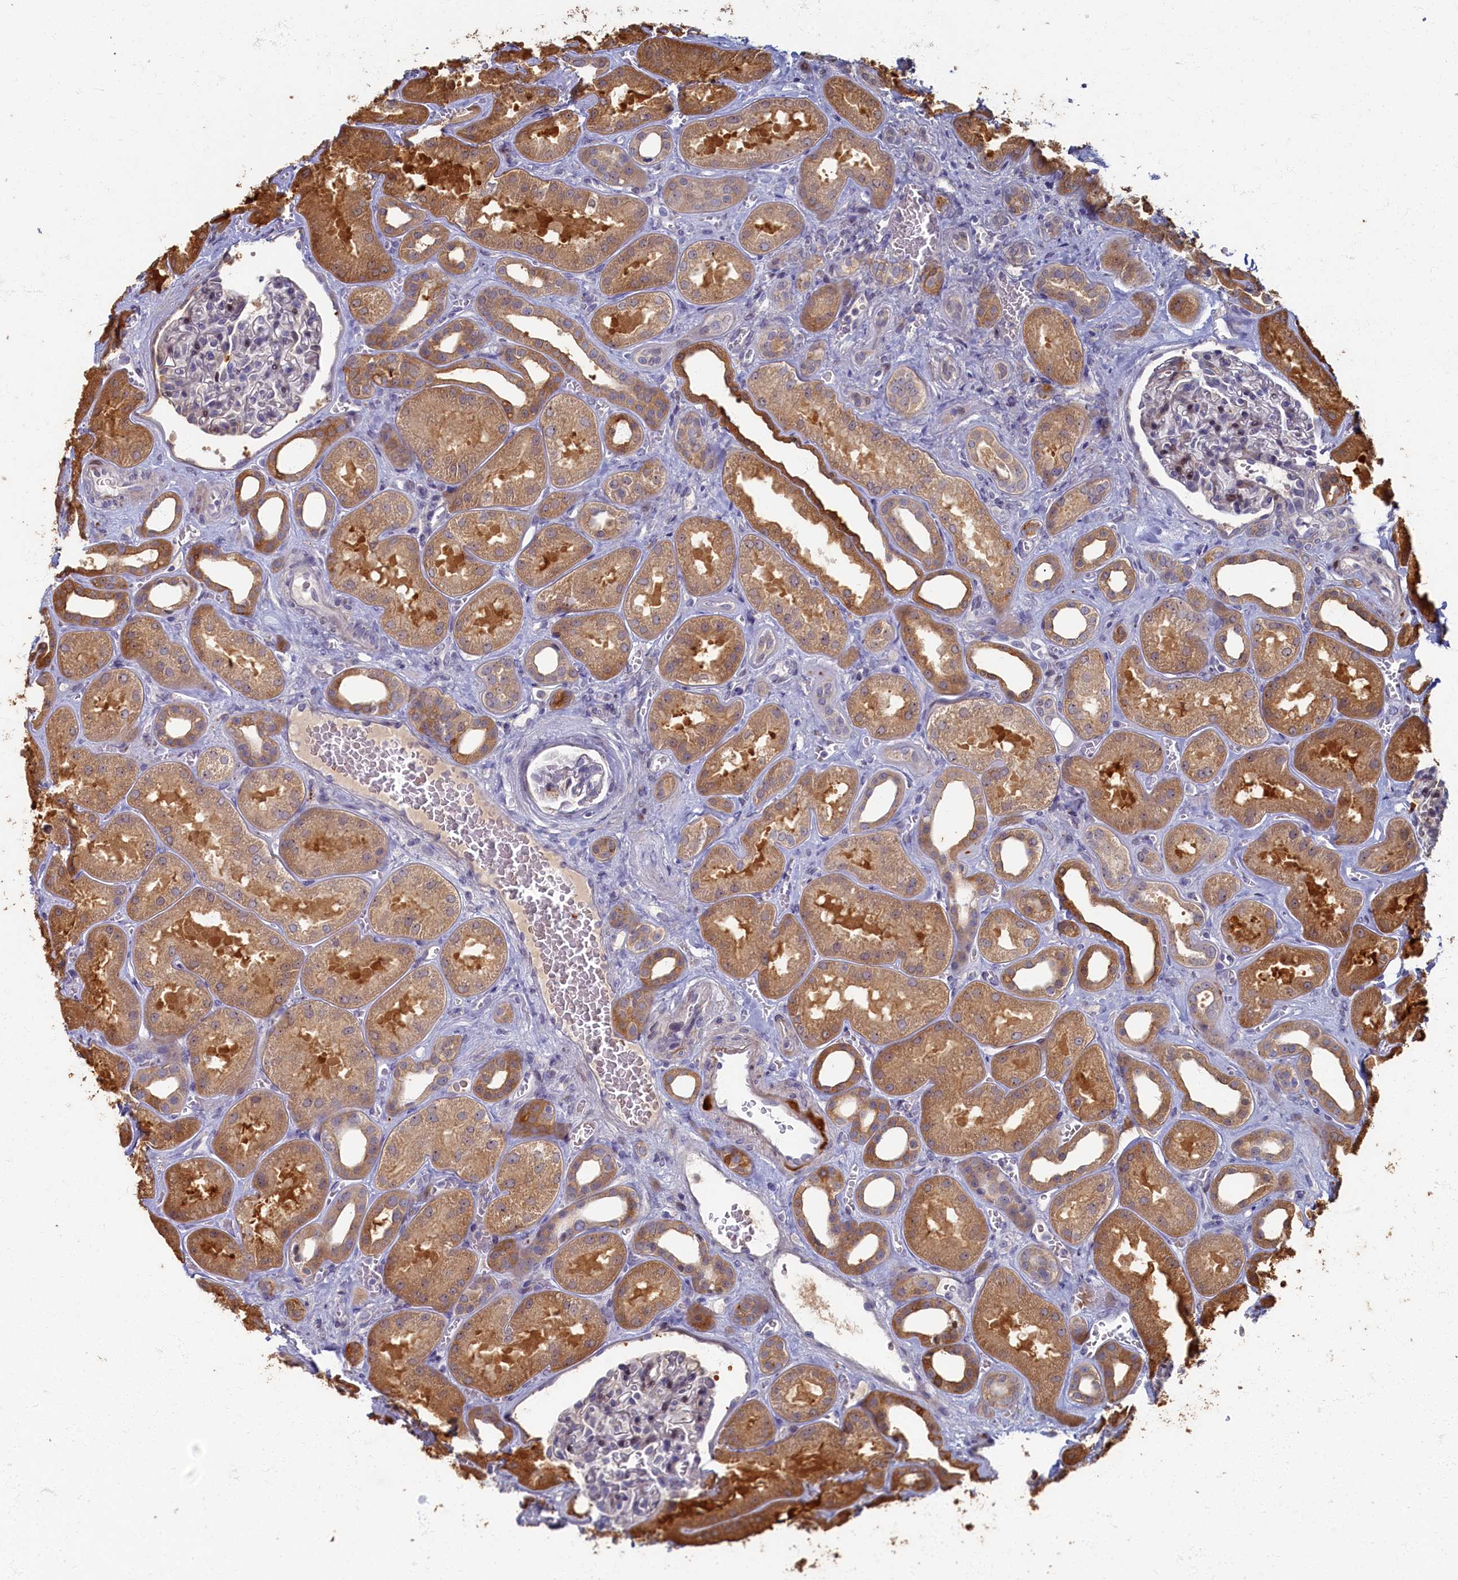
{"staining": {"intensity": "negative", "quantity": "none", "location": "none"}, "tissue": "kidney", "cell_type": "Cells in glomeruli", "image_type": "normal", "snomed": [{"axis": "morphology", "description": "Normal tissue, NOS"}, {"axis": "morphology", "description": "Adenocarcinoma, NOS"}, {"axis": "topography", "description": "Kidney"}], "caption": "This is a photomicrograph of immunohistochemistry (IHC) staining of unremarkable kidney, which shows no expression in cells in glomeruli. (DAB (3,3'-diaminobenzidine) immunohistochemistry (IHC) with hematoxylin counter stain).", "gene": "HUNK", "patient": {"sex": "female", "age": 68}}